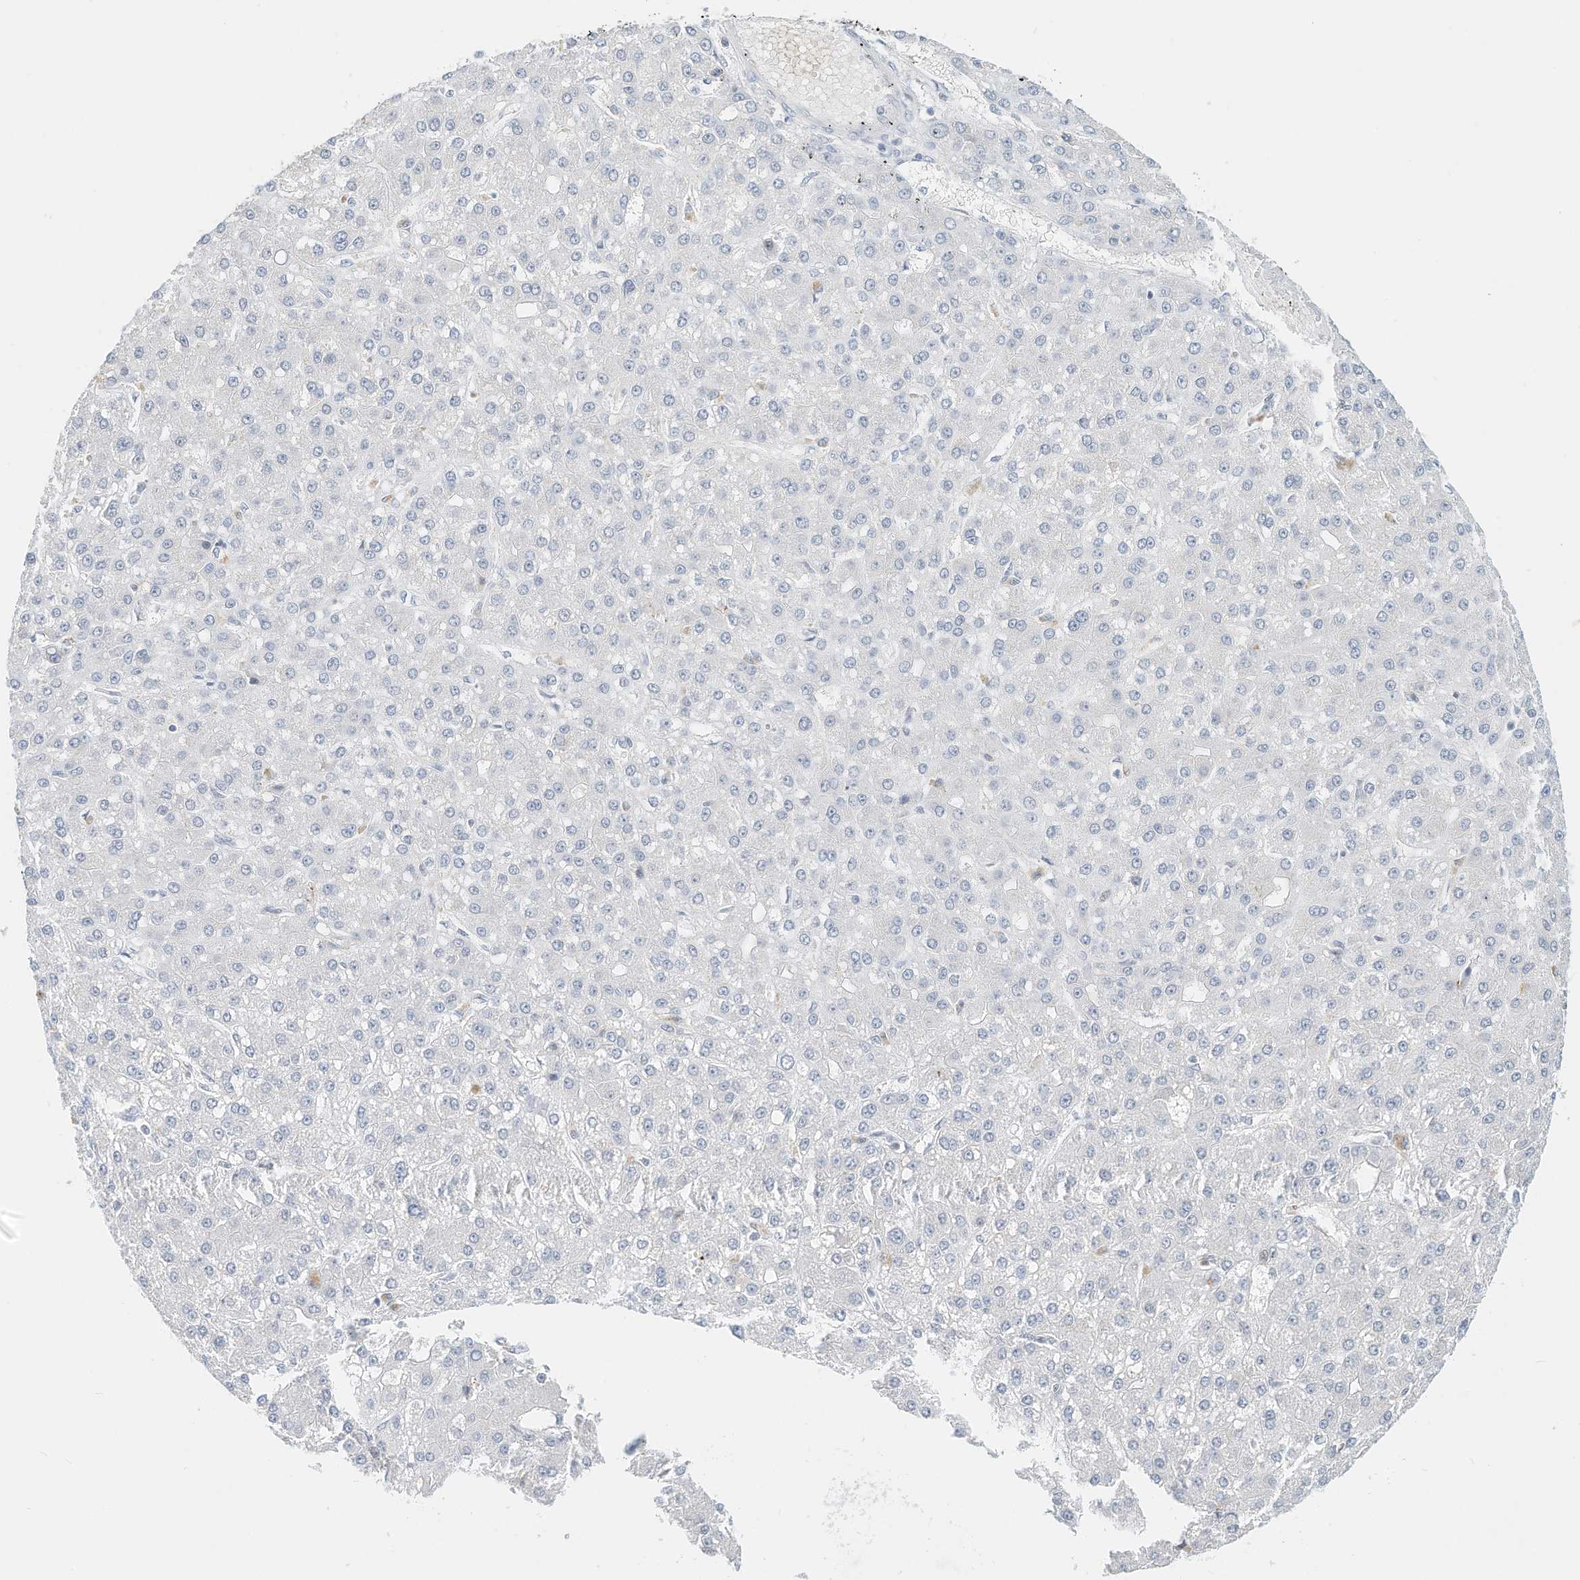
{"staining": {"intensity": "negative", "quantity": "none", "location": "none"}, "tissue": "liver cancer", "cell_type": "Tumor cells", "image_type": "cancer", "snomed": [{"axis": "morphology", "description": "Carcinoma, Hepatocellular, NOS"}, {"axis": "topography", "description": "Liver"}], "caption": "DAB immunohistochemical staining of liver cancer shows no significant positivity in tumor cells. (DAB (3,3'-diaminobenzidine) IHC, high magnification).", "gene": "OGT", "patient": {"sex": "male", "age": 67}}